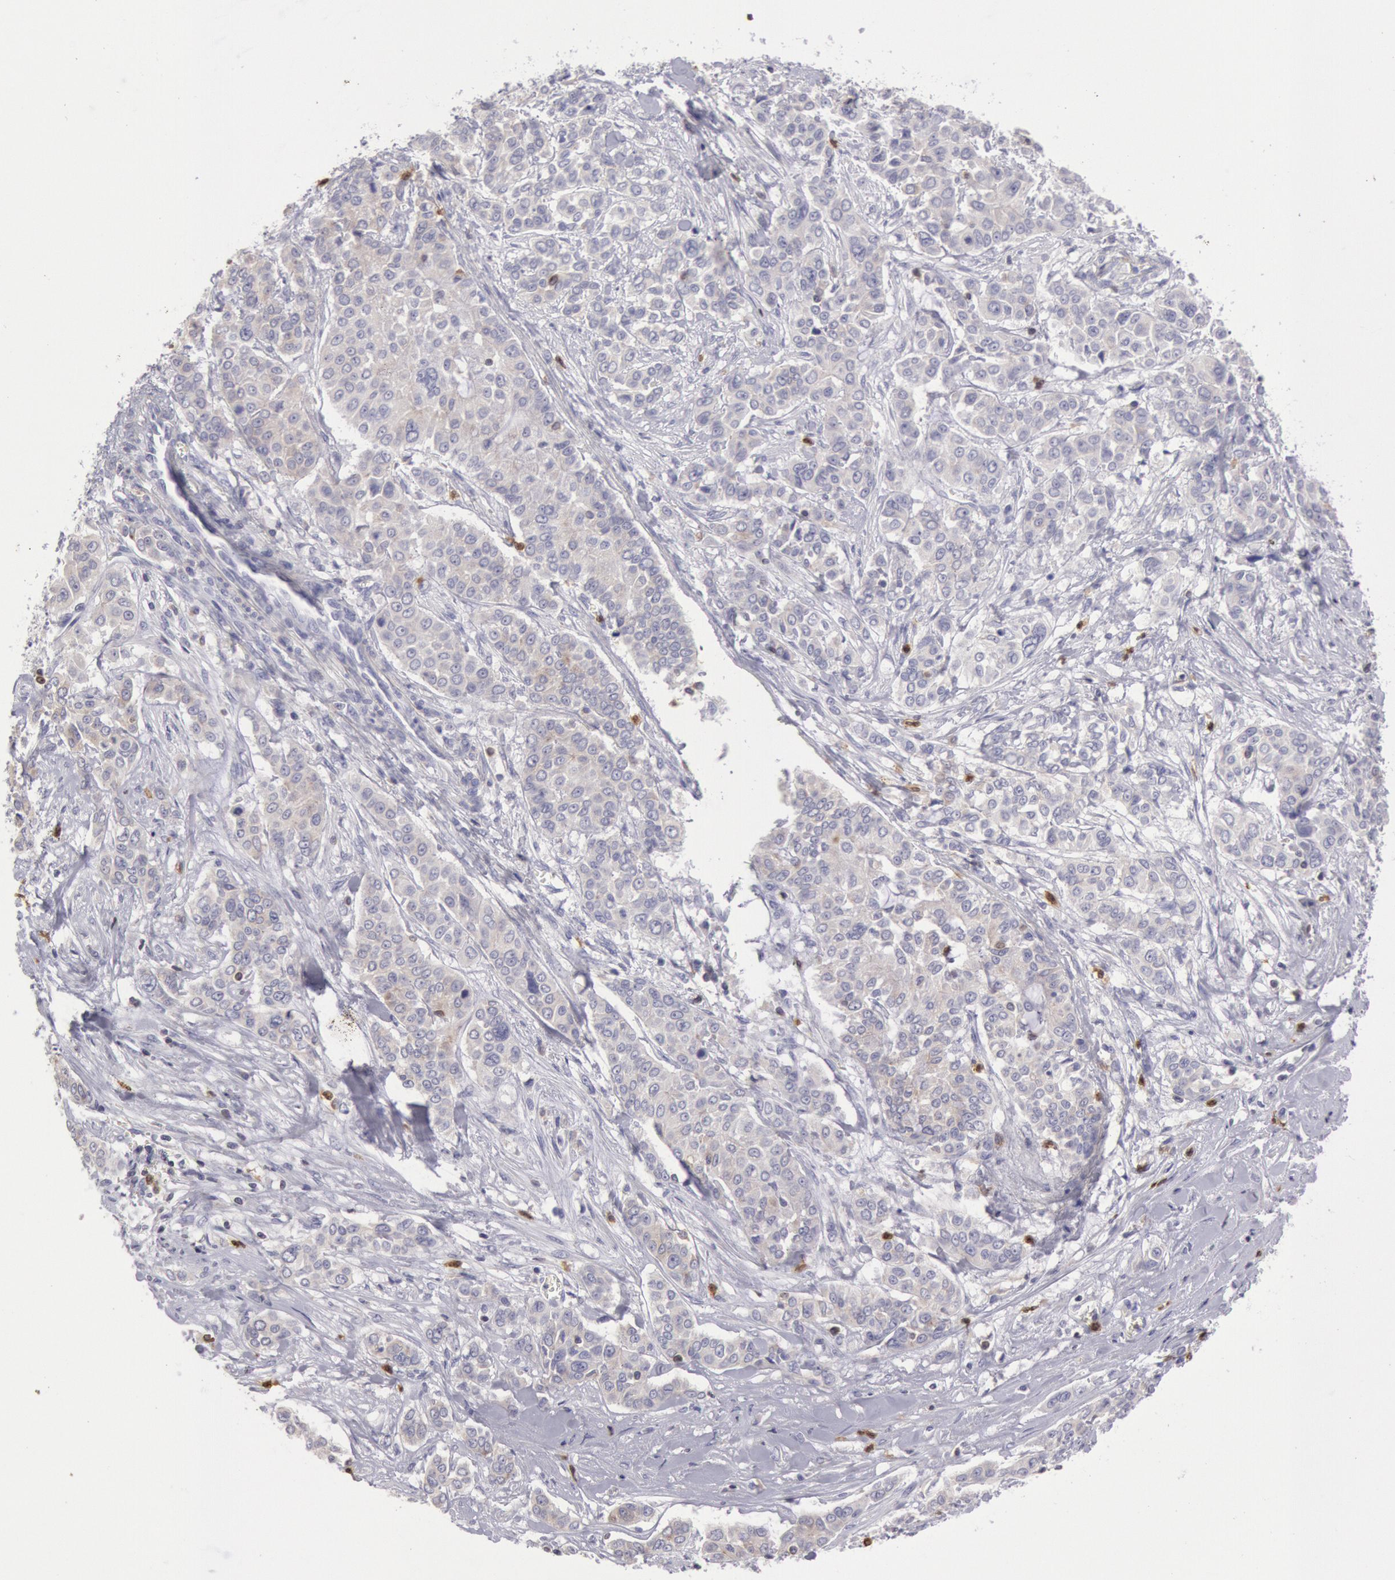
{"staining": {"intensity": "negative", "quantity": "none", "location": "none"}, "tissue": "pancreatic cancer", "cell_type": "Tumor cells", "image_type": "cancer", "snomed": [{"axis": "morphology", "description": "Adenocarcinoma, NOS"}, {"axis": "topography", "description": "Pancreas"}], "caption": "A photomicrograph of pancreatic adenocarcinoma stained for a protein displays no brown staining in tumor cells.", "gene": "RAB27A", "patient": {"sex": "female", "age": 52}}